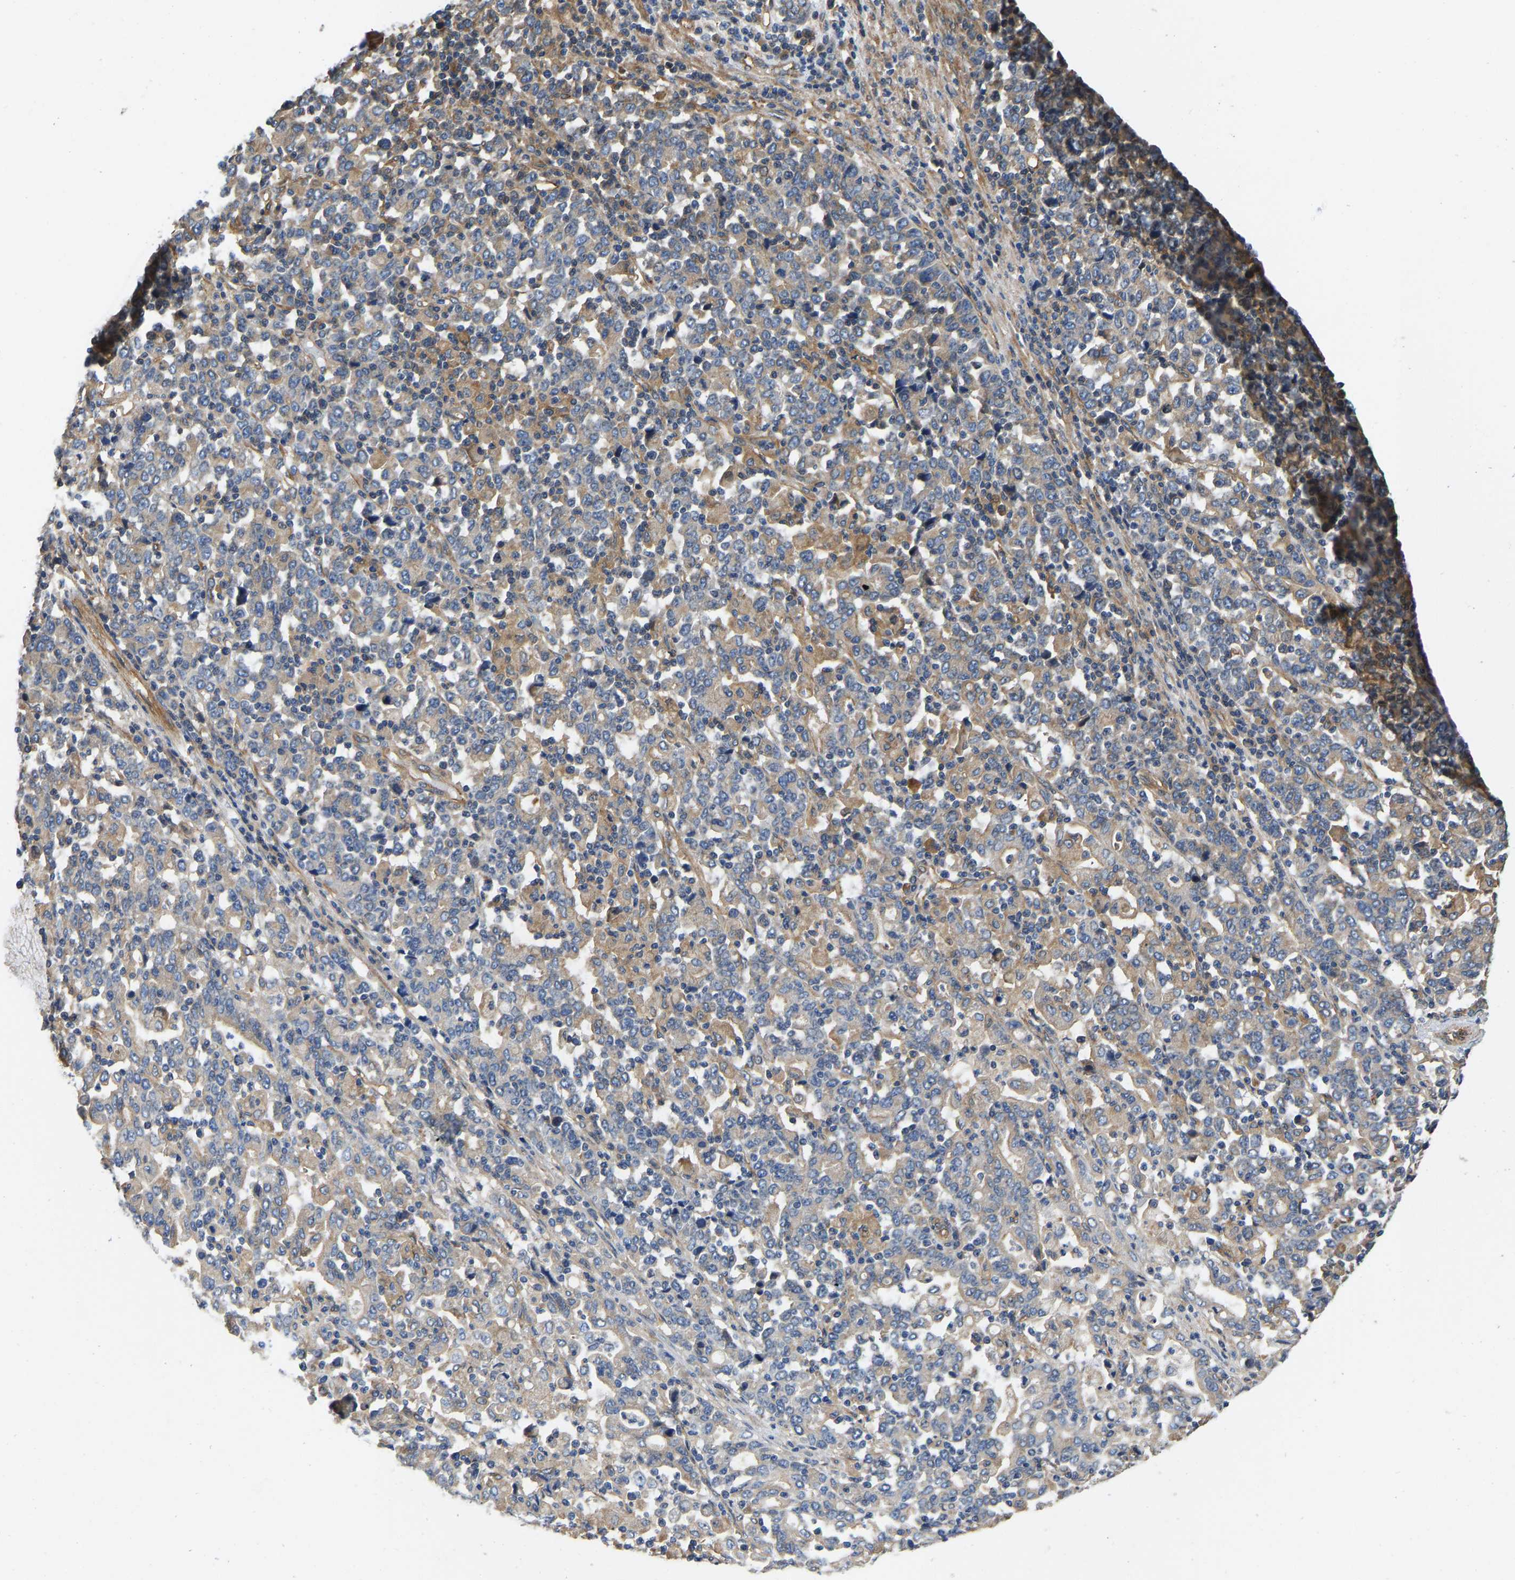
{"staining": {"intensity": "weak", "quantity": "25%-75%", "location": "cytoplasmic/membranous"}, "tissue": "stomach cancer", "cell_type": "Tumor cells", "image_type": "cancer", "snomed": [{"axis": "morphology", "description": "Adenocarcinoma, NOS"}, {"axis": "topography", "description": "Stomach, upper"}], "caption": "High-power microscopy captured an immunohistochemistry (IHC) image of stomach adenocarcinoma, revealing weak cytoplasmic/membranous staining in about 25%-75% of tumor cells.", "gene": "ELMO2", "patient": {"sex": "male", "age": 69}}